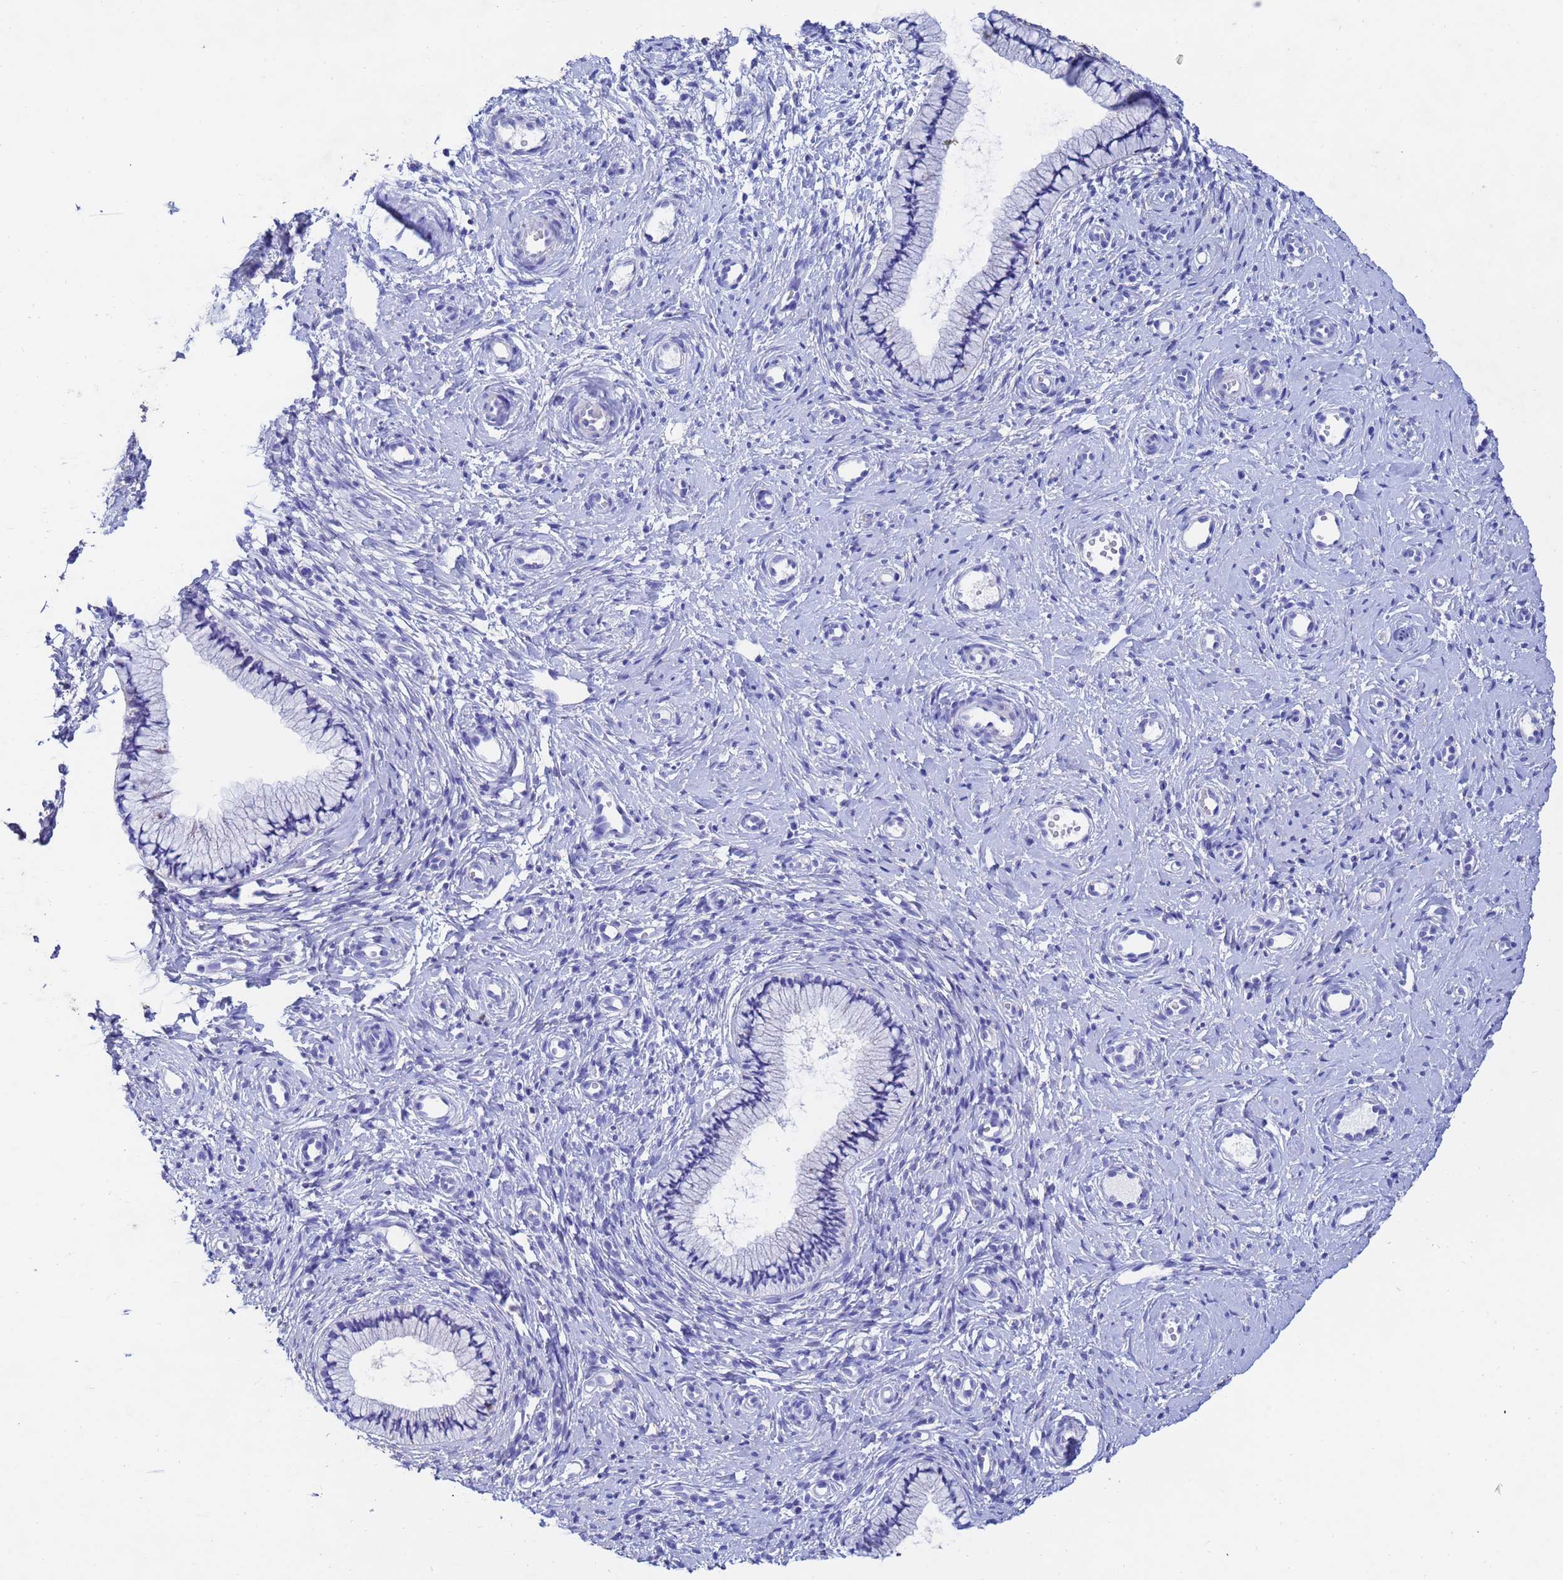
{"staining": {"intensity": "negative", "quantity": "none", "location": "none"}, "tissue": "cervix", "cell_type": "Glandular cells", "image_type": "normal", "snomed": [{"axis": "morphology", "description": "Normal tissue, NOS"}, {"axis": "topography", "description": "Cervix"}], "caption": "DAB (3,3'-diaminobenzidine) immunohistochemical staining of unremarkable human cervix shows no significant expression in glandular cells. (Stains: DAB (3,3'-diaminobenzidine) immunohistochemistry with hematoxylin counter stain, Microscopy: brightfield microscopy at high magnification).", "gene": "CSTB", "patient": {"sex": "female", "age": 57}}